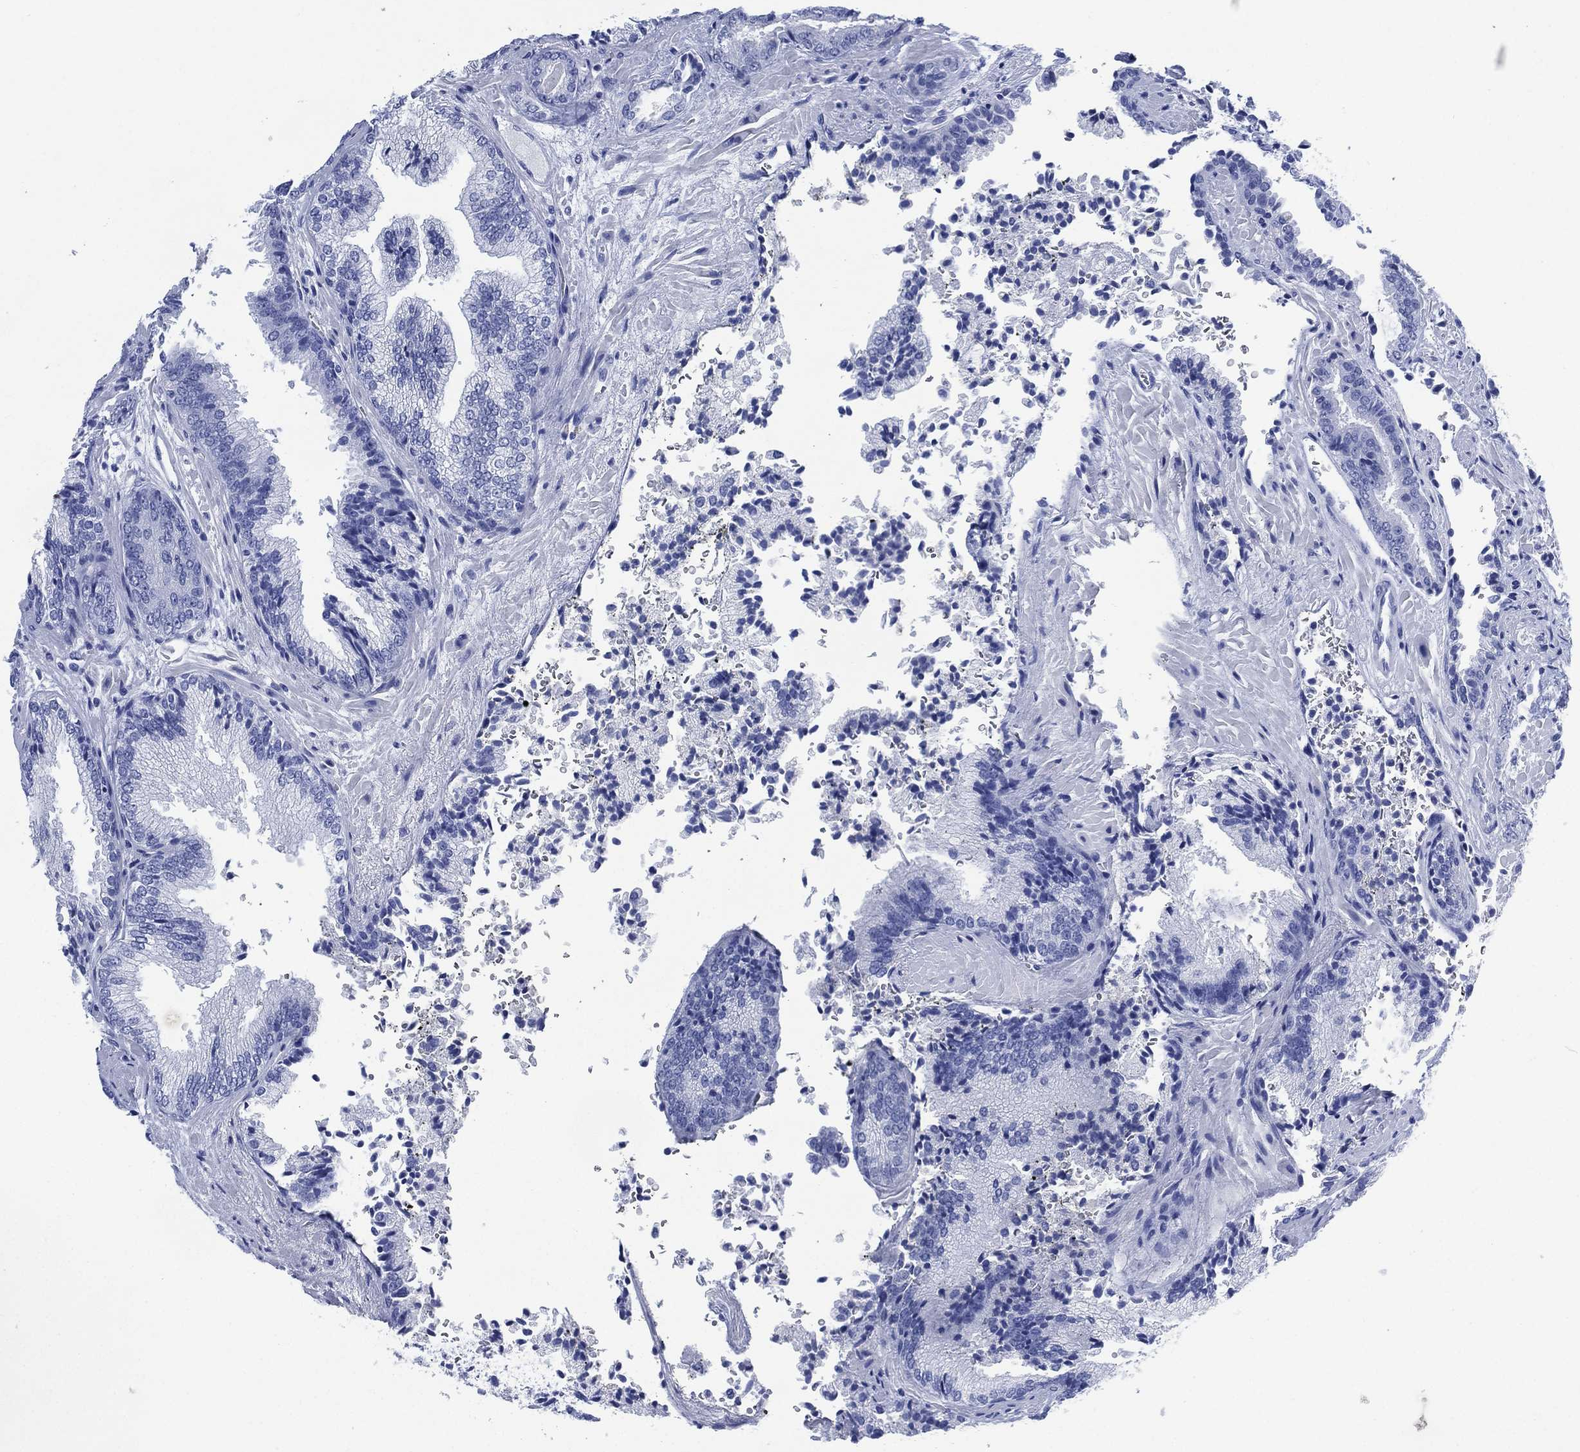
{"staining": {"intensity": "negative", "quantity": "none", "location": "none"}, "tissue": "prostate cancer", "cell_type": "Tumor cells", "image_type": "cancer", "snomed": [{"axis": "morphology", "description": "Adenocarcinoma, Low grade"}, {"axis": "topography", "description": "Prostate"}], "caption": "This is an immunohistochemistry micrograph of human prostate cancer (adenocarcinoma (low-grade)). There is no positivity in tumor cells.", "gene": "SIGLECL1", "patient": {"sex": "male", "age": 68}}